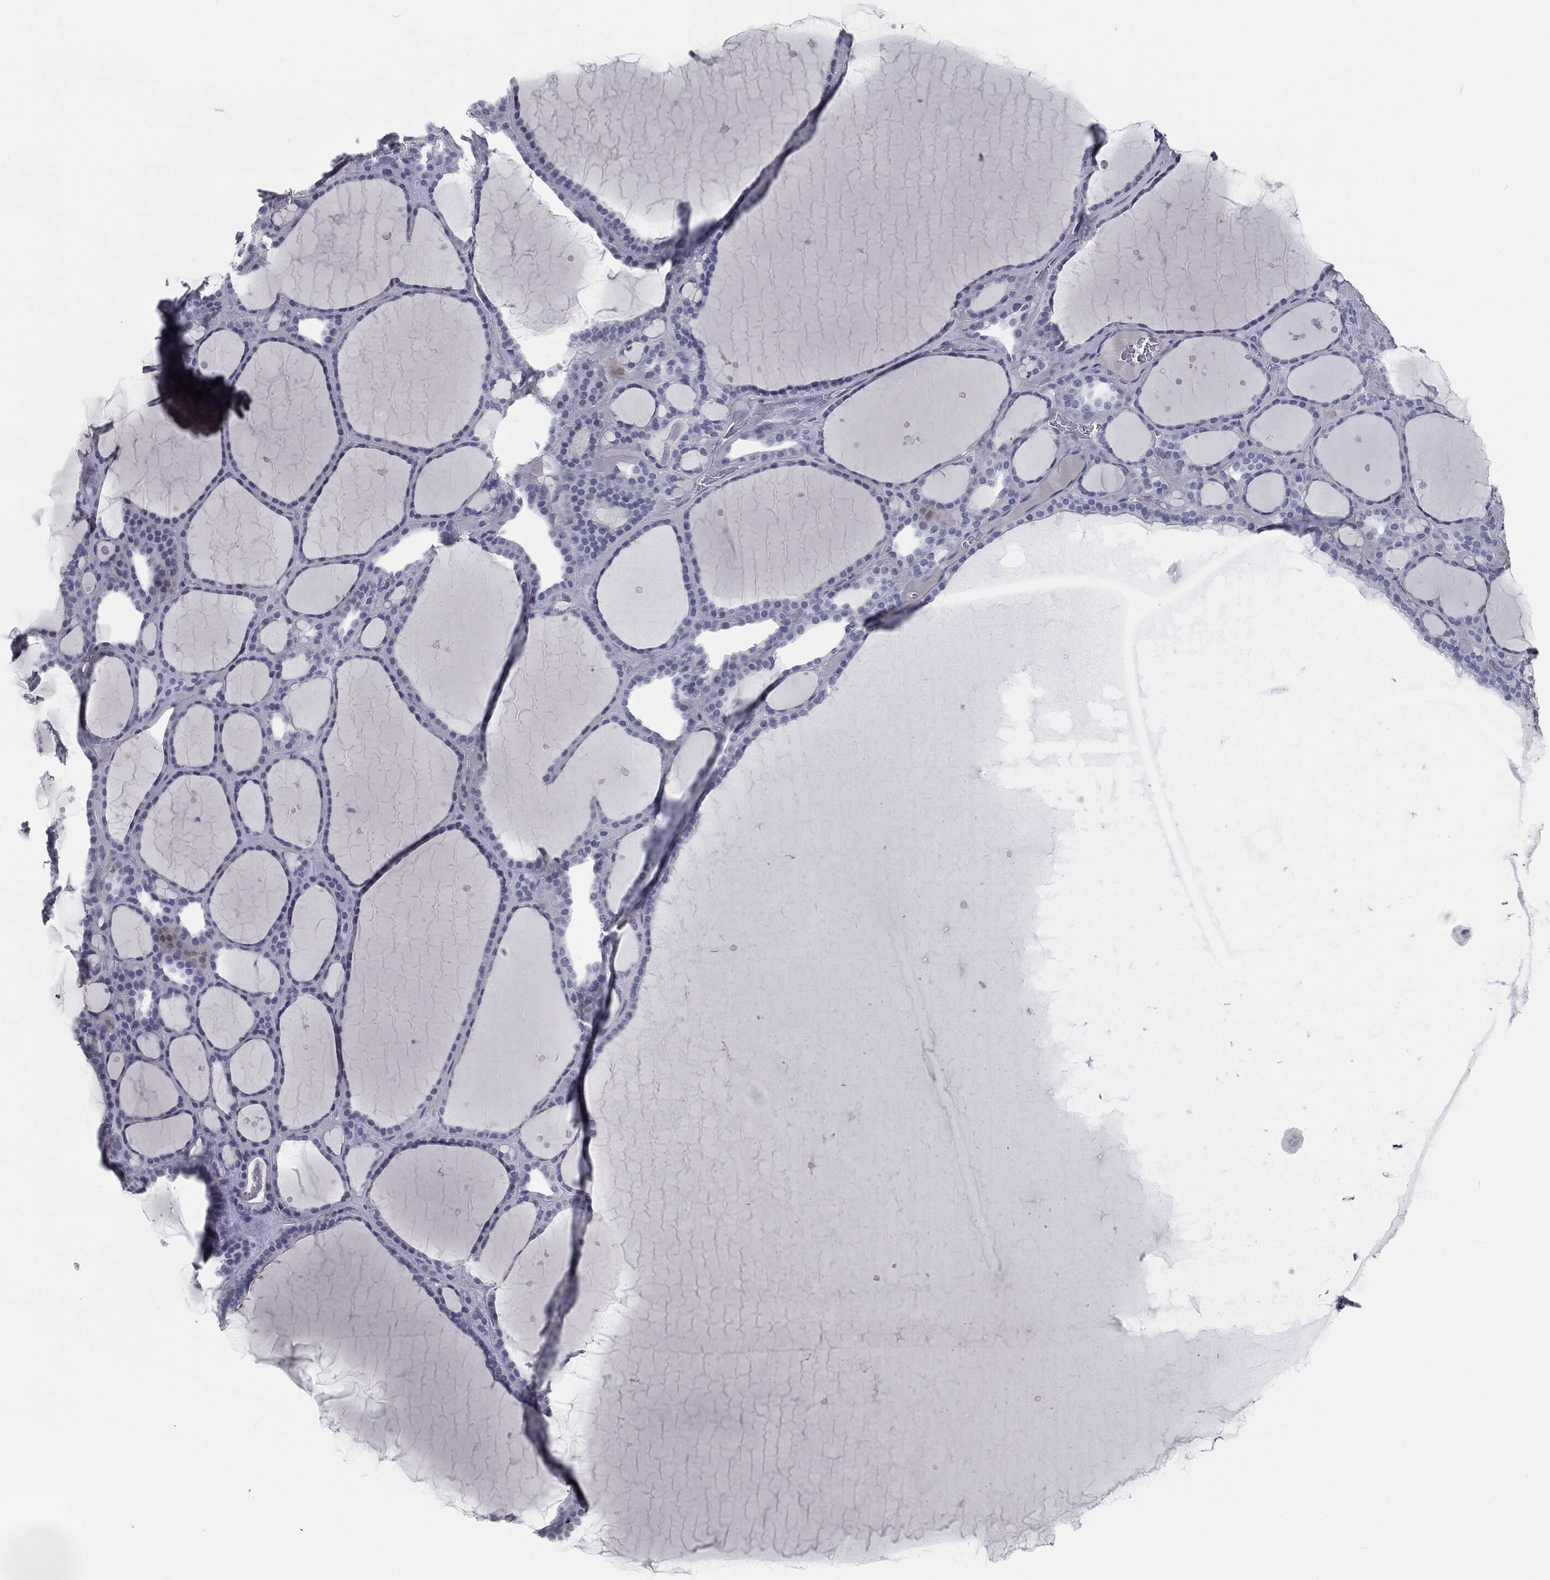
{"staining": {"intensity": "negative", "quantity": "none", "location": "none"}, "tissue": "thyroid gland", "cell_type": "Glandular cells", "image_type": "normal", "snomed": [{"axis": "morphology", "description": "Normal tissue, NOS"}, {"axis": "topography", "description": "Thyroid gland"}], "caption": "High magnification brightfield microscopy of unremarkable thyroid gland stained with DAB (3,3'-diaminobenzidine) (brown) and counterstained with hematoxylin (blue): glandular cells show no significant positivity. (Brightfield microscopy of DAB (3,3'-diaminobenzidine) immunohistochemistry (IHC) at high magnification).", "gene": "PRAME", "patient": {"sex": "male", "age": 63}}